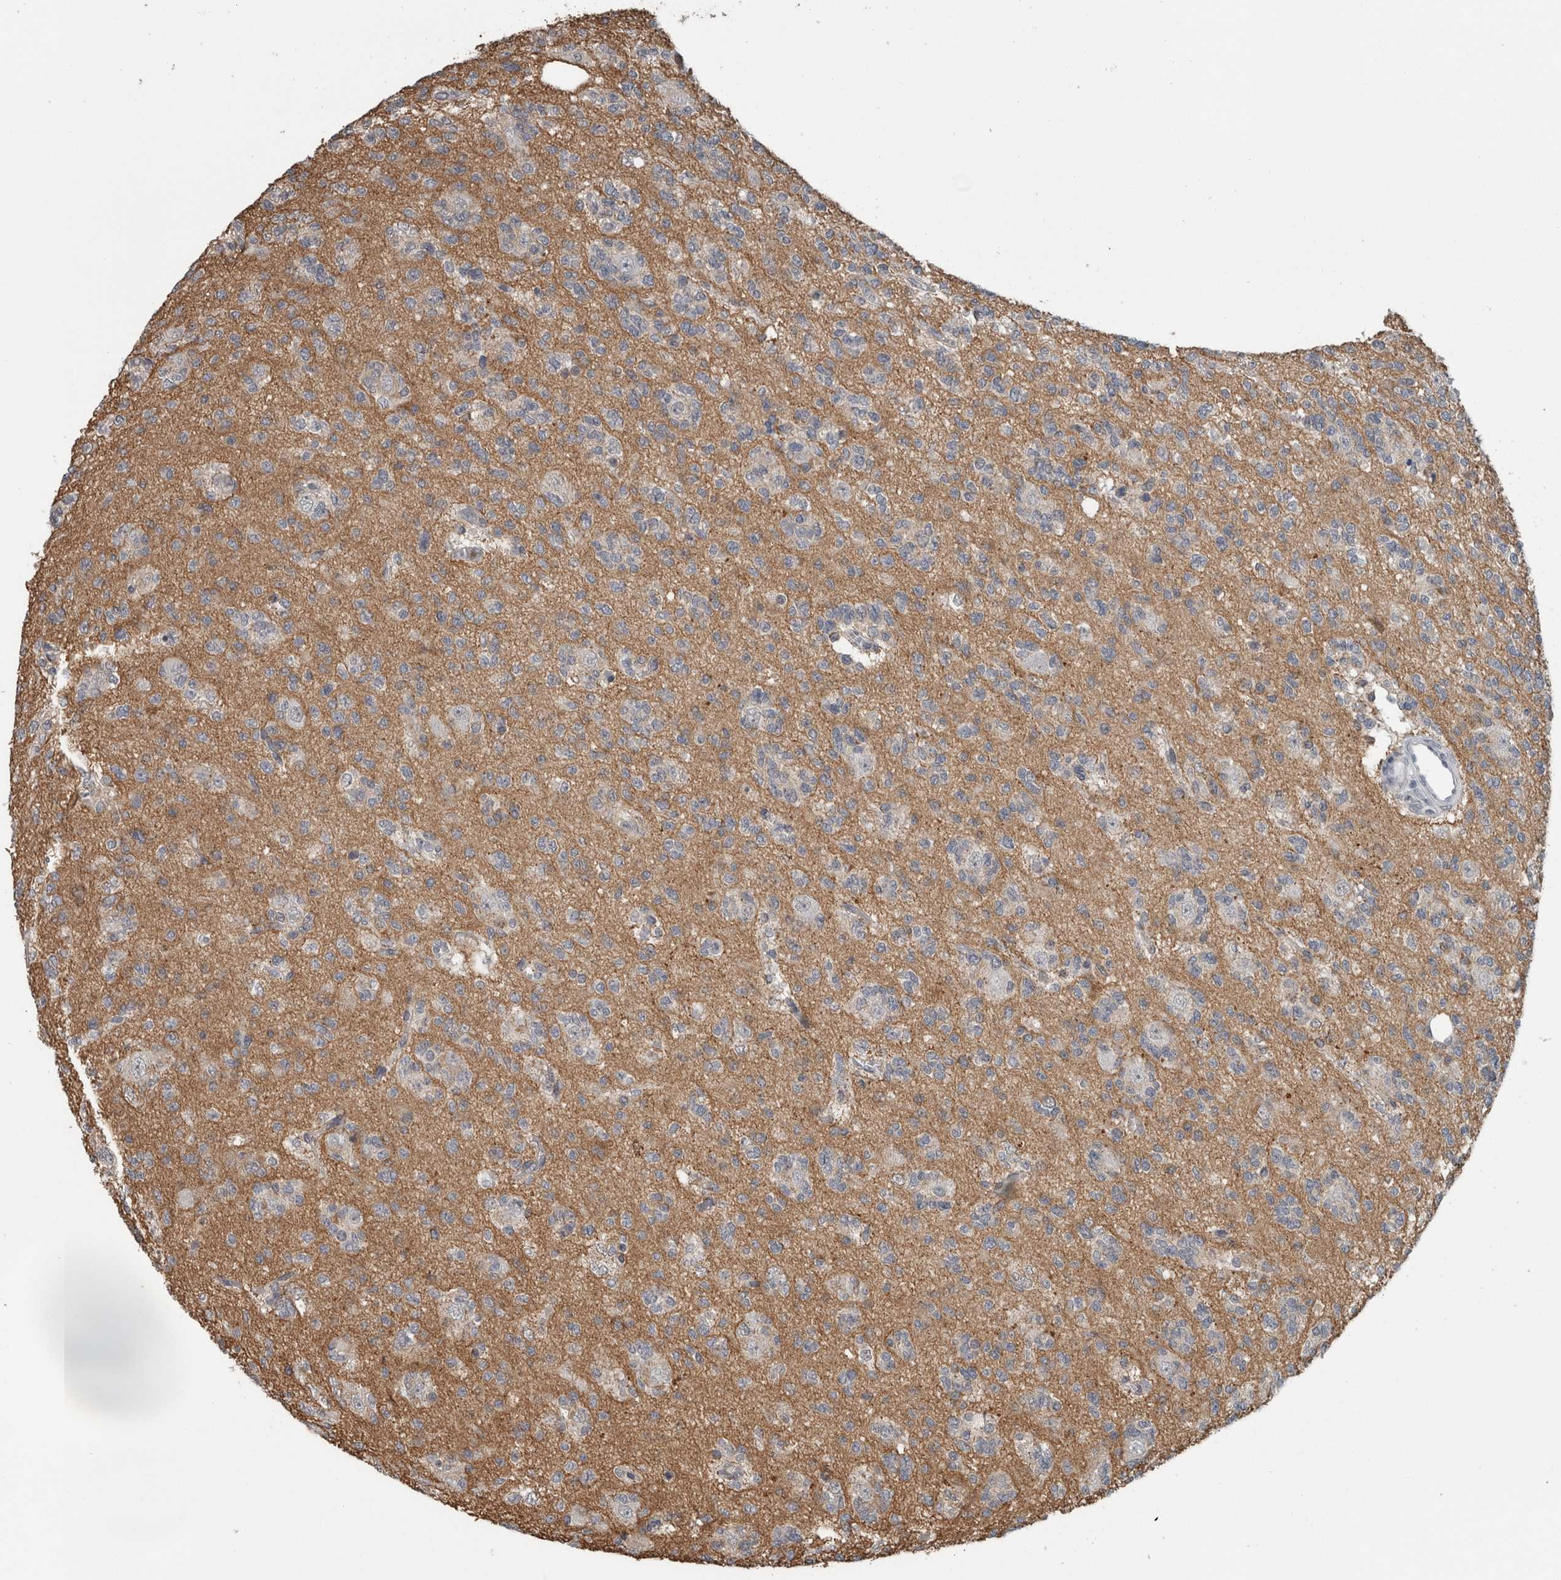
{"staining": {"intensity": "negative", "quantity": "none", "location": "none"}, "tissue": "glioma", "cell_type": "Tumor cells", "image_type": "cancer", "snomed": [{"axis": "morphology", "description": "Glioma, malignant, Low grade"}, {"axis": "topography", "description": "Brain"}], "caption": "Photomicrograph shows no significant protein positivity in tumor cells of low-grade glioma (malignant).", "gene": "ACSF2", "patient": {"sex": "male", "age": 38}}